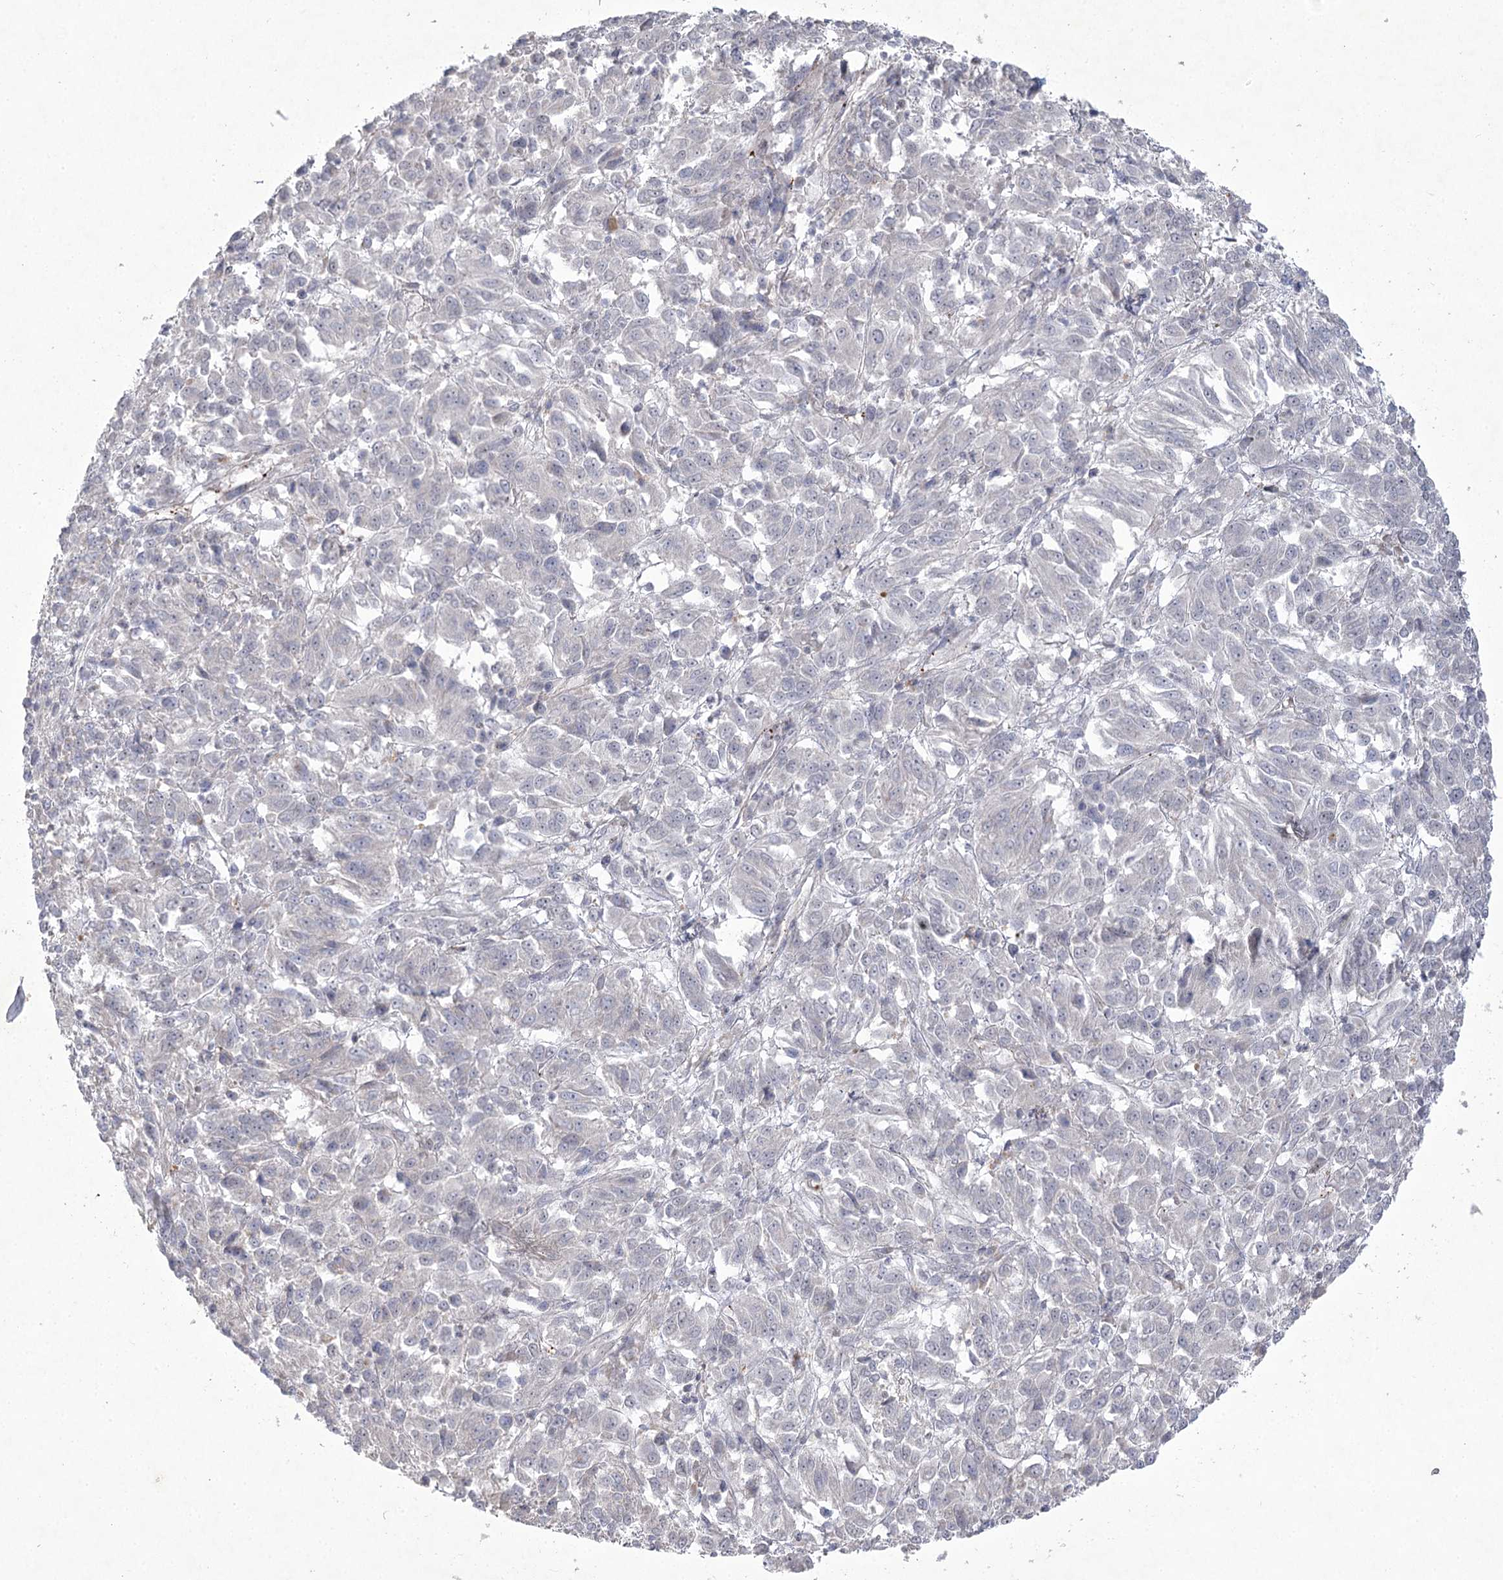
{"staining": {"intensity": "negative", "quantity": "none", "location": "none"}, "tissue": "melanoma", "cell_type": "Tumor cells", "image_type": "cancer", "snomed": [{"axis": "morphology", "description": "Malignant melanoma, Metastatic site"}, {"axis": "topography", "description": "Lung"}], "caption": "High magnification brightfield microscopy of malignant melanoma (metastatic site) stained with DAB (brown) and counterstained with hematoxylin (blue): tumor cells show no significant positivity.", "gene": "AMTN", "patient": {"sex": "male", "age": 64}}